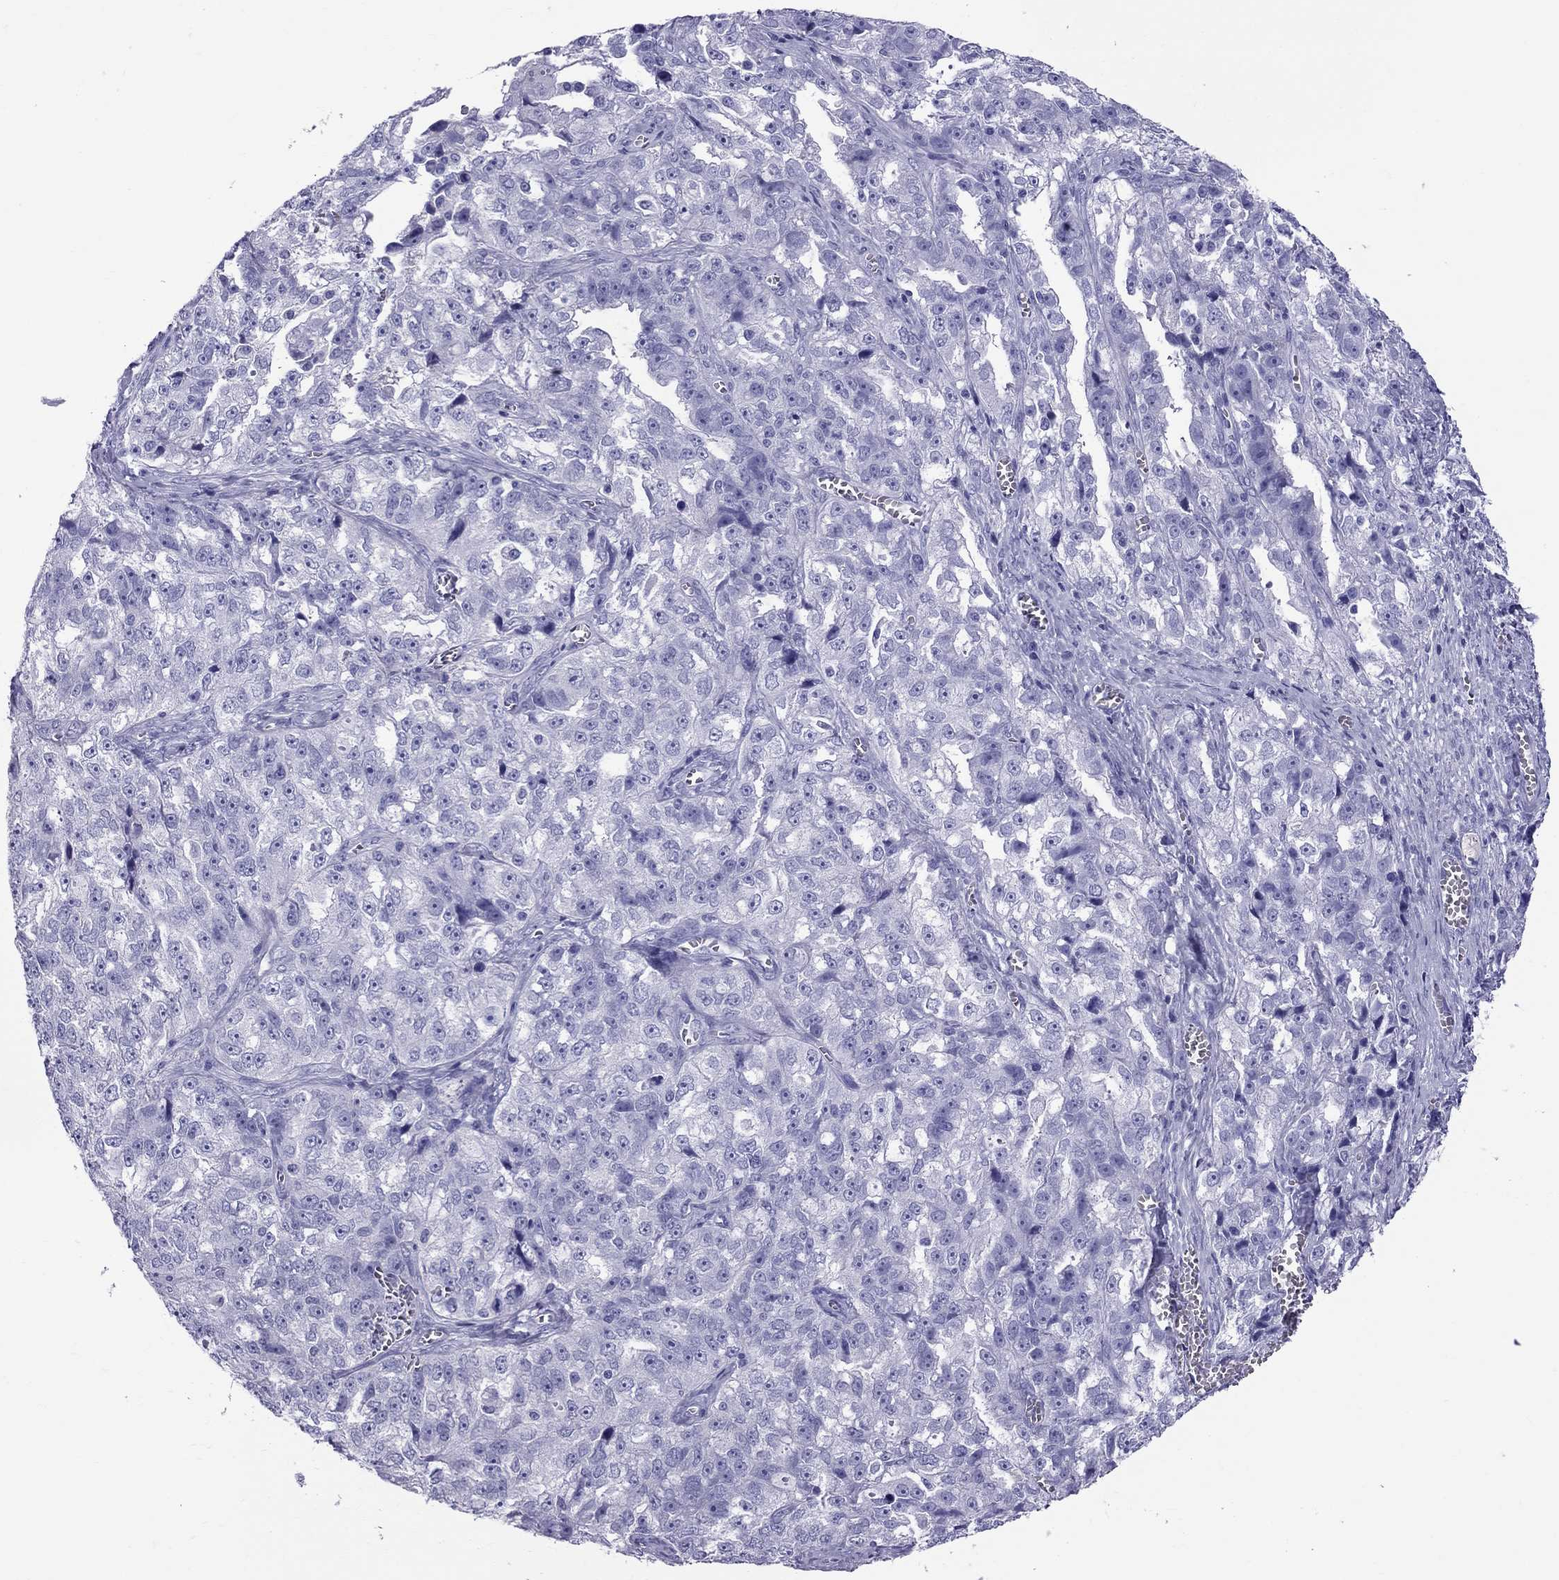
{"staining": {"intensity": "negative", "quantity": "none", "location": "none"}, "tissue": "ovarian cancer", "cell_type": "Tumor cells", "image_type": "cancer", "snomed": [{"axis": "morphology", "description": "Cystadenocarcinoma, serous, NOS"}, {"axis": "topography", "description": "Ovary"}], "caption": "DAB (3,3'-diaminobenzidine) immunohistochemical staining of ovarian serous cystadenocarcinoma exhibits no significant positivity in tumor cells.", "gene": "SCART1", "patient": {"sex": "female", "age": 51}}